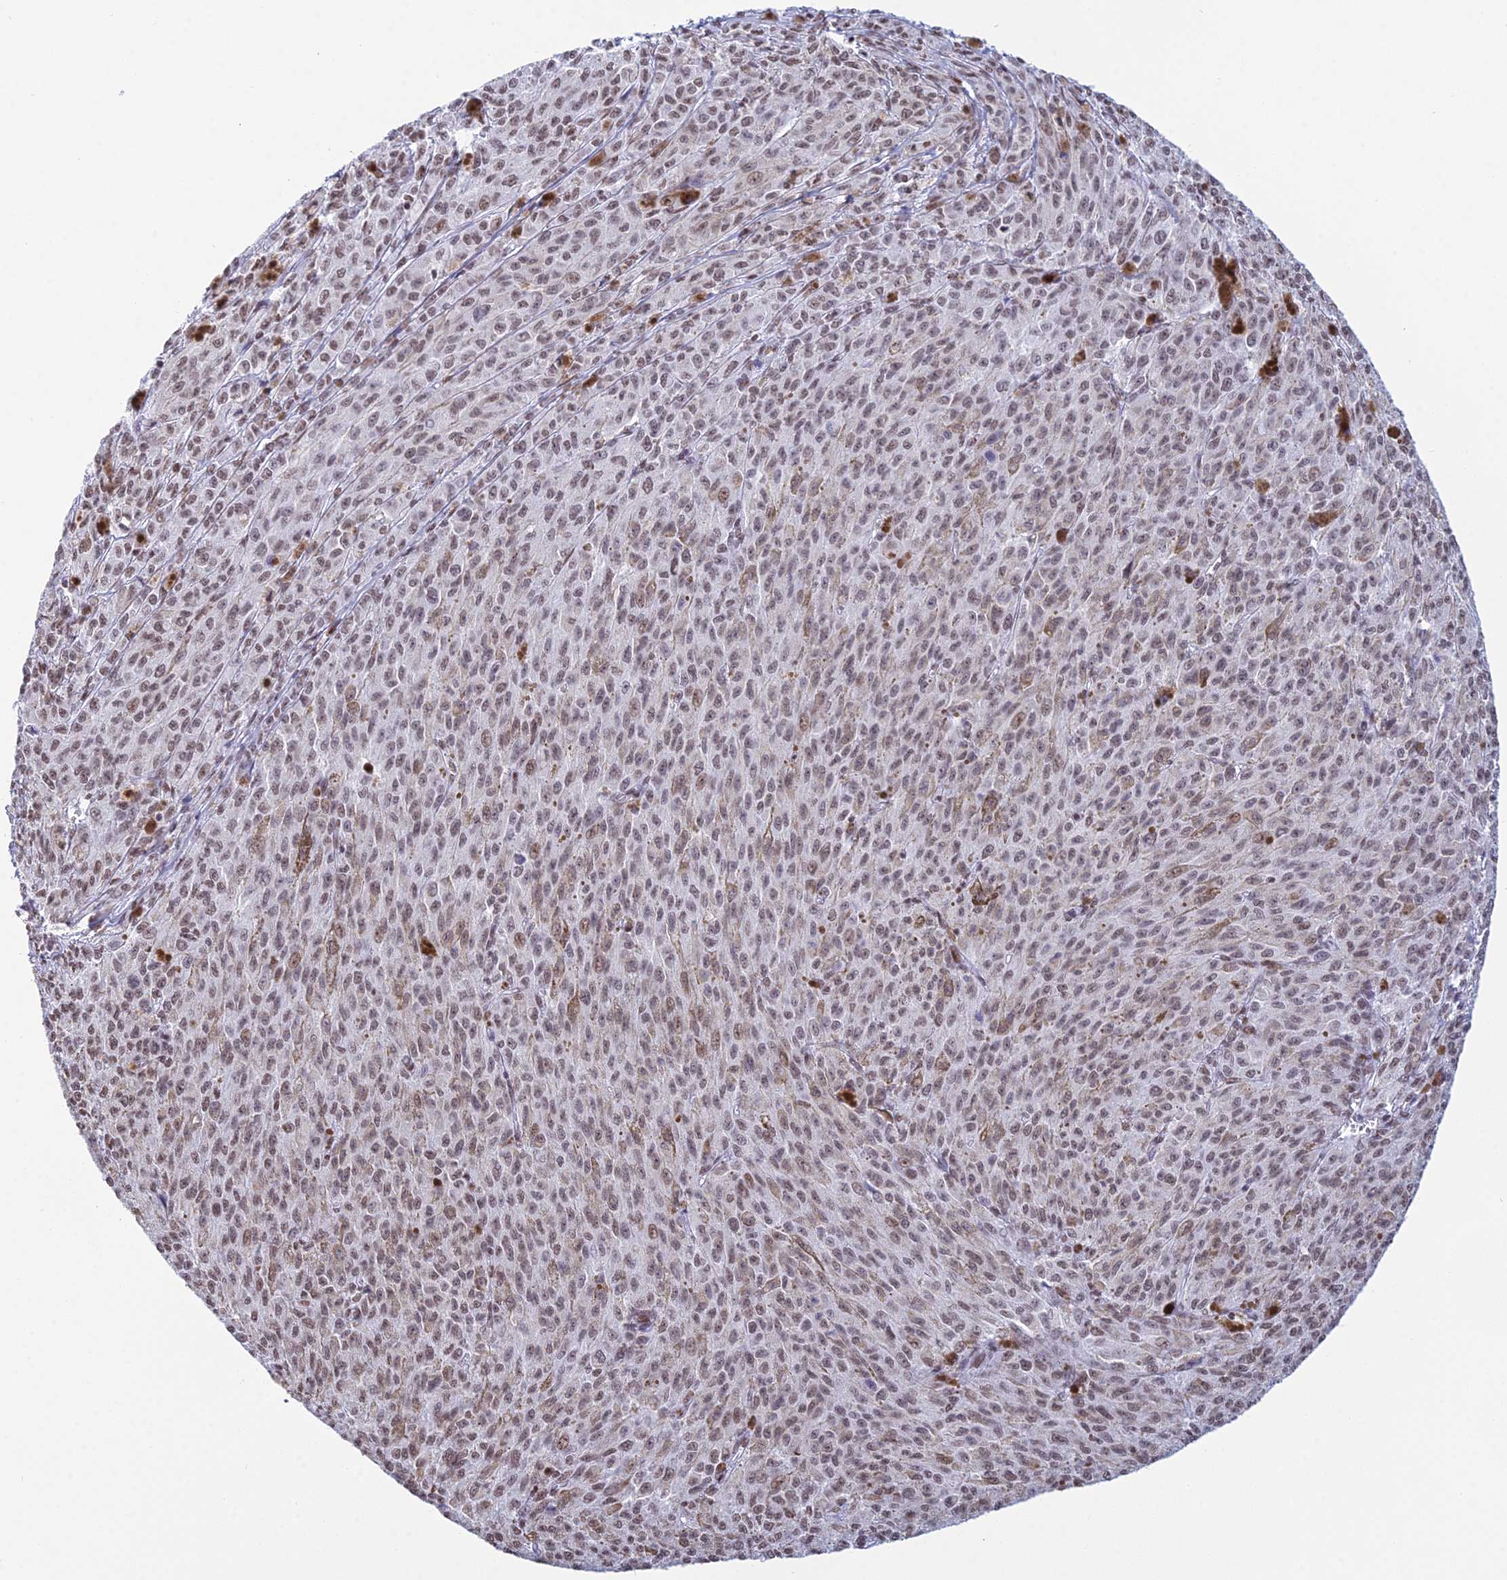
{"staining": {"intensity": "moderate", "quantity": ">75%", "location": "nuclear"}, "tissue": "melanoma", "cell_type": "Tumor cells", "image_type": "cancer", "snomed": [{"axis": "morphology", "description": "Malignant melanoma, NOS"}, {"axis": "topography", "description": "Skin"}], "caption": "Immunohistochemical staining of human malignant melanoma exhibits medium levels of moderate nuclear protein staining in about >75% of tumor cells. The staining is performed using DAB brown chromogen to label protein expression. The nuclei are counter-stained blue using hematoxylin.", "gene": "CDC26", "patient": {"sex": "female", "age": 52}}